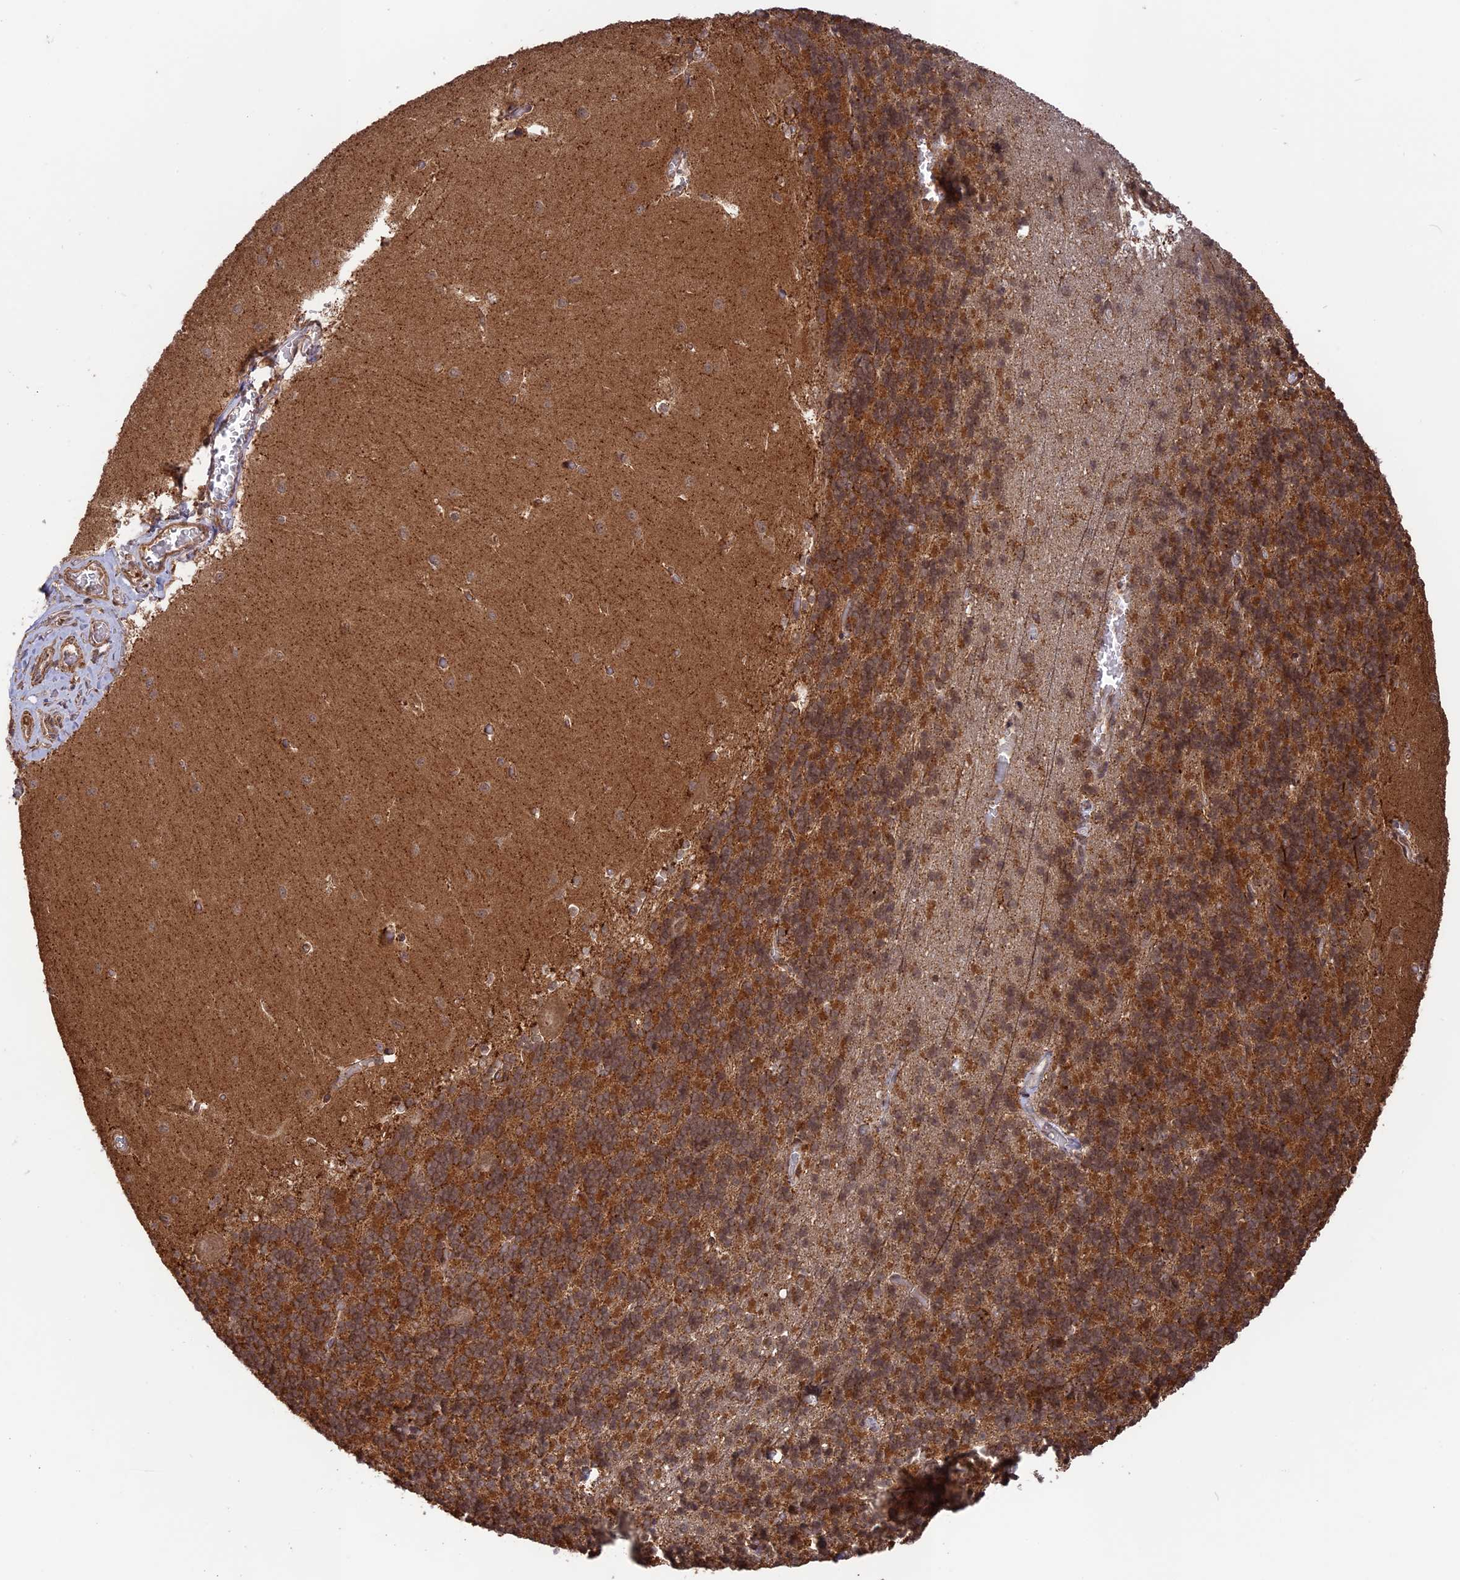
{"staining": {"intensity": "moderate", "quantity": ">75%", "location": "cytoplasmic/membranous"}, "tissue": "cerebellum", "cell_type": "Cells in granular layer", "image_type": "normal", "snomed": [{"axis": "morphology", "description": "Normal tissue, NOS"}, {"axis": "topography", "description": "Cerebellum"}], "caption": "Cerebellum was stained to show a protein in brown. There is medium levels of moderate cytoplasmic/membranous positivity in approximately >75% of cells in granular layer. The protein is shown in brown color, while the nuclei are stained blue.", "gene": "CCDC174", "patient": {"sex": "male", "age": 37}}